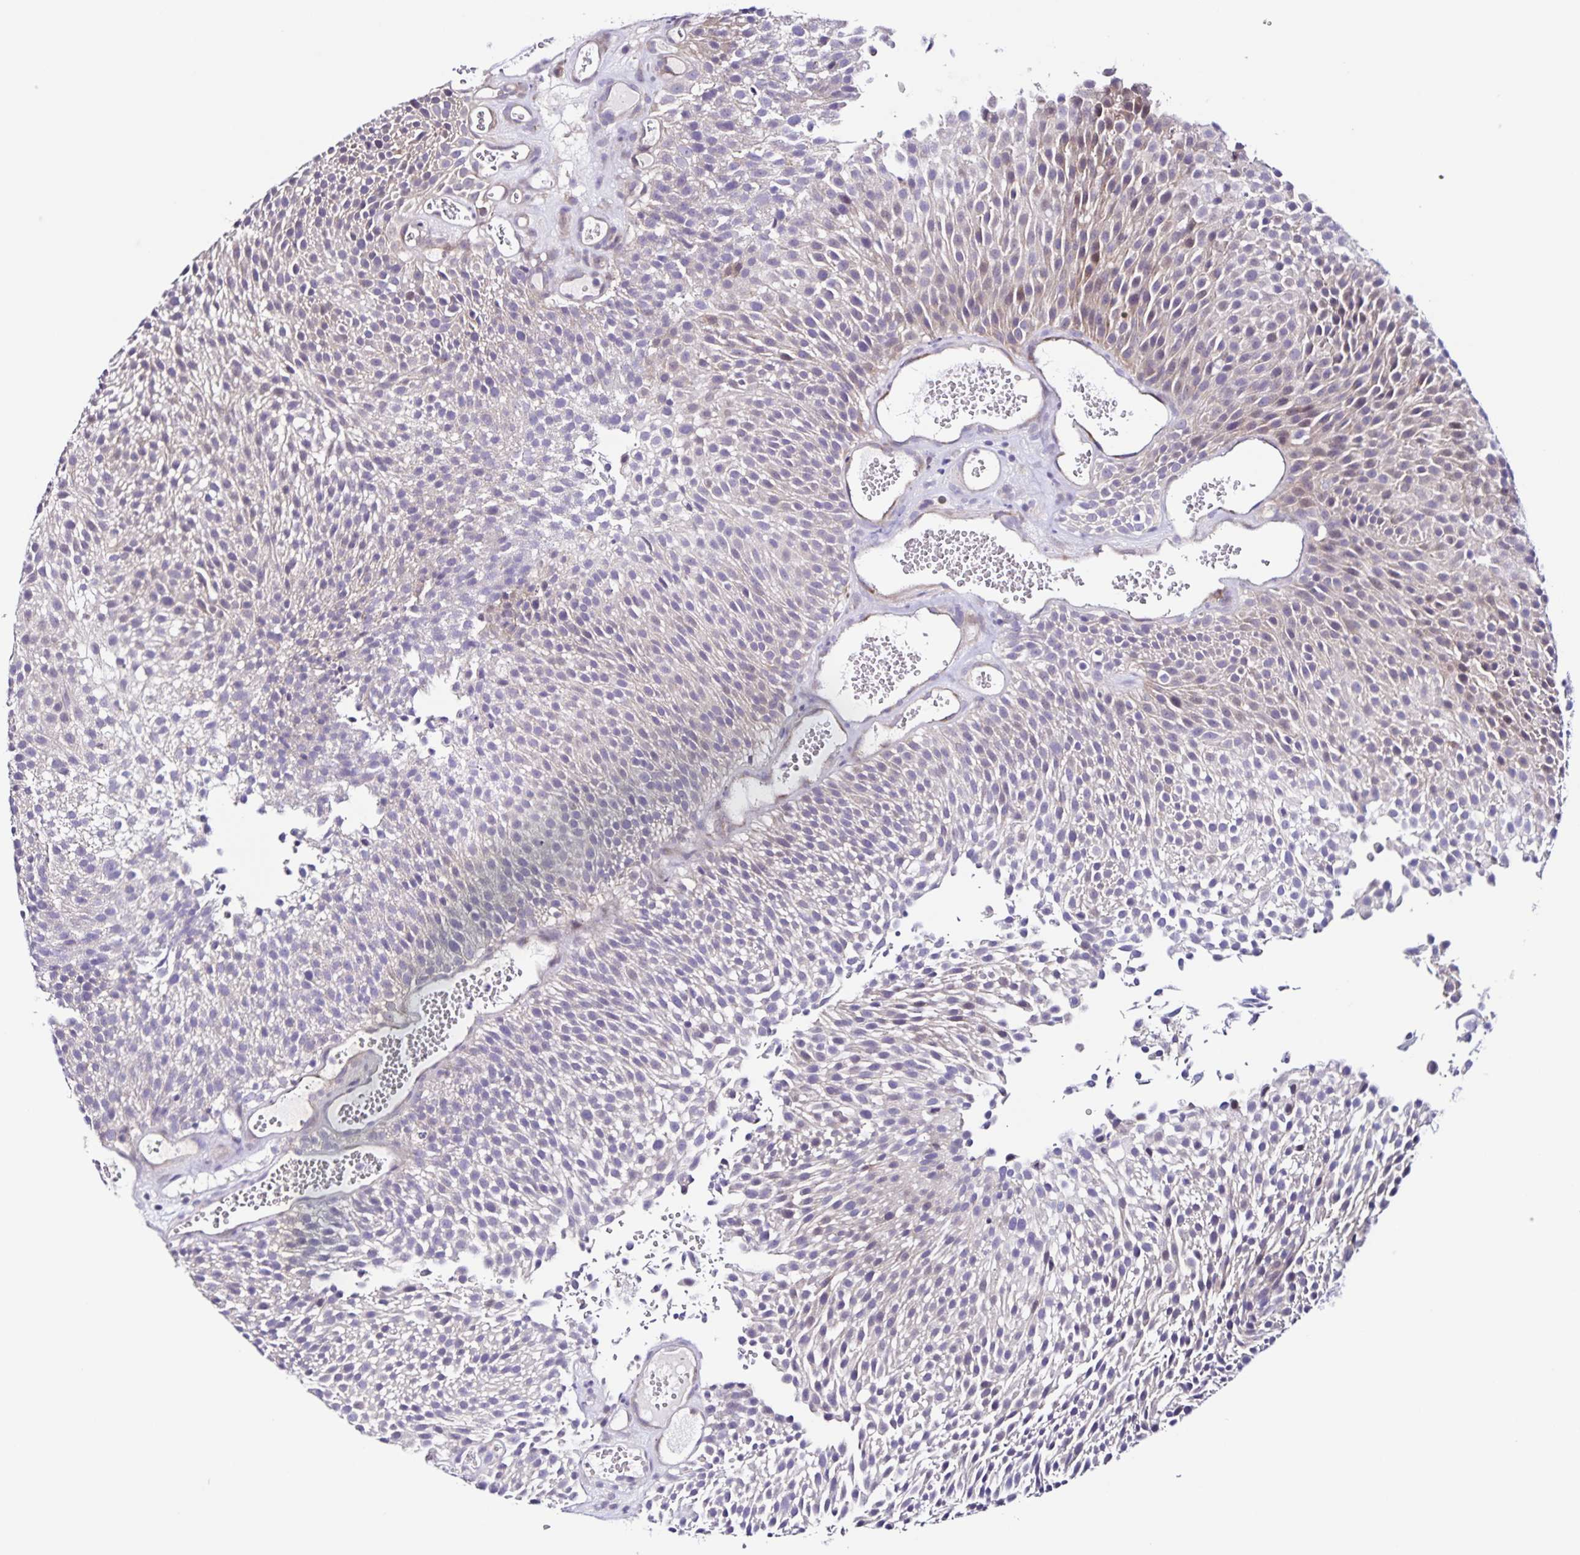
{"staining": {"intensity": "negative", "quantity": "none", "location": "none"}, "tissue": "urothelial cancer", "cell_type": "Tumor cells", "image_type": "cancer", "snomed": [{"axis": "morphology", "description": "Urothelial carcinoma, Low grade"}, {"axis": "topography", "description": "Urinary bladder"}], "caption": "Tumor cells show no significant protein staining in urothelial carcinoma (low-grade).", "gene": "RNFT2", "patient": {"sex": "female", "age": 79}}